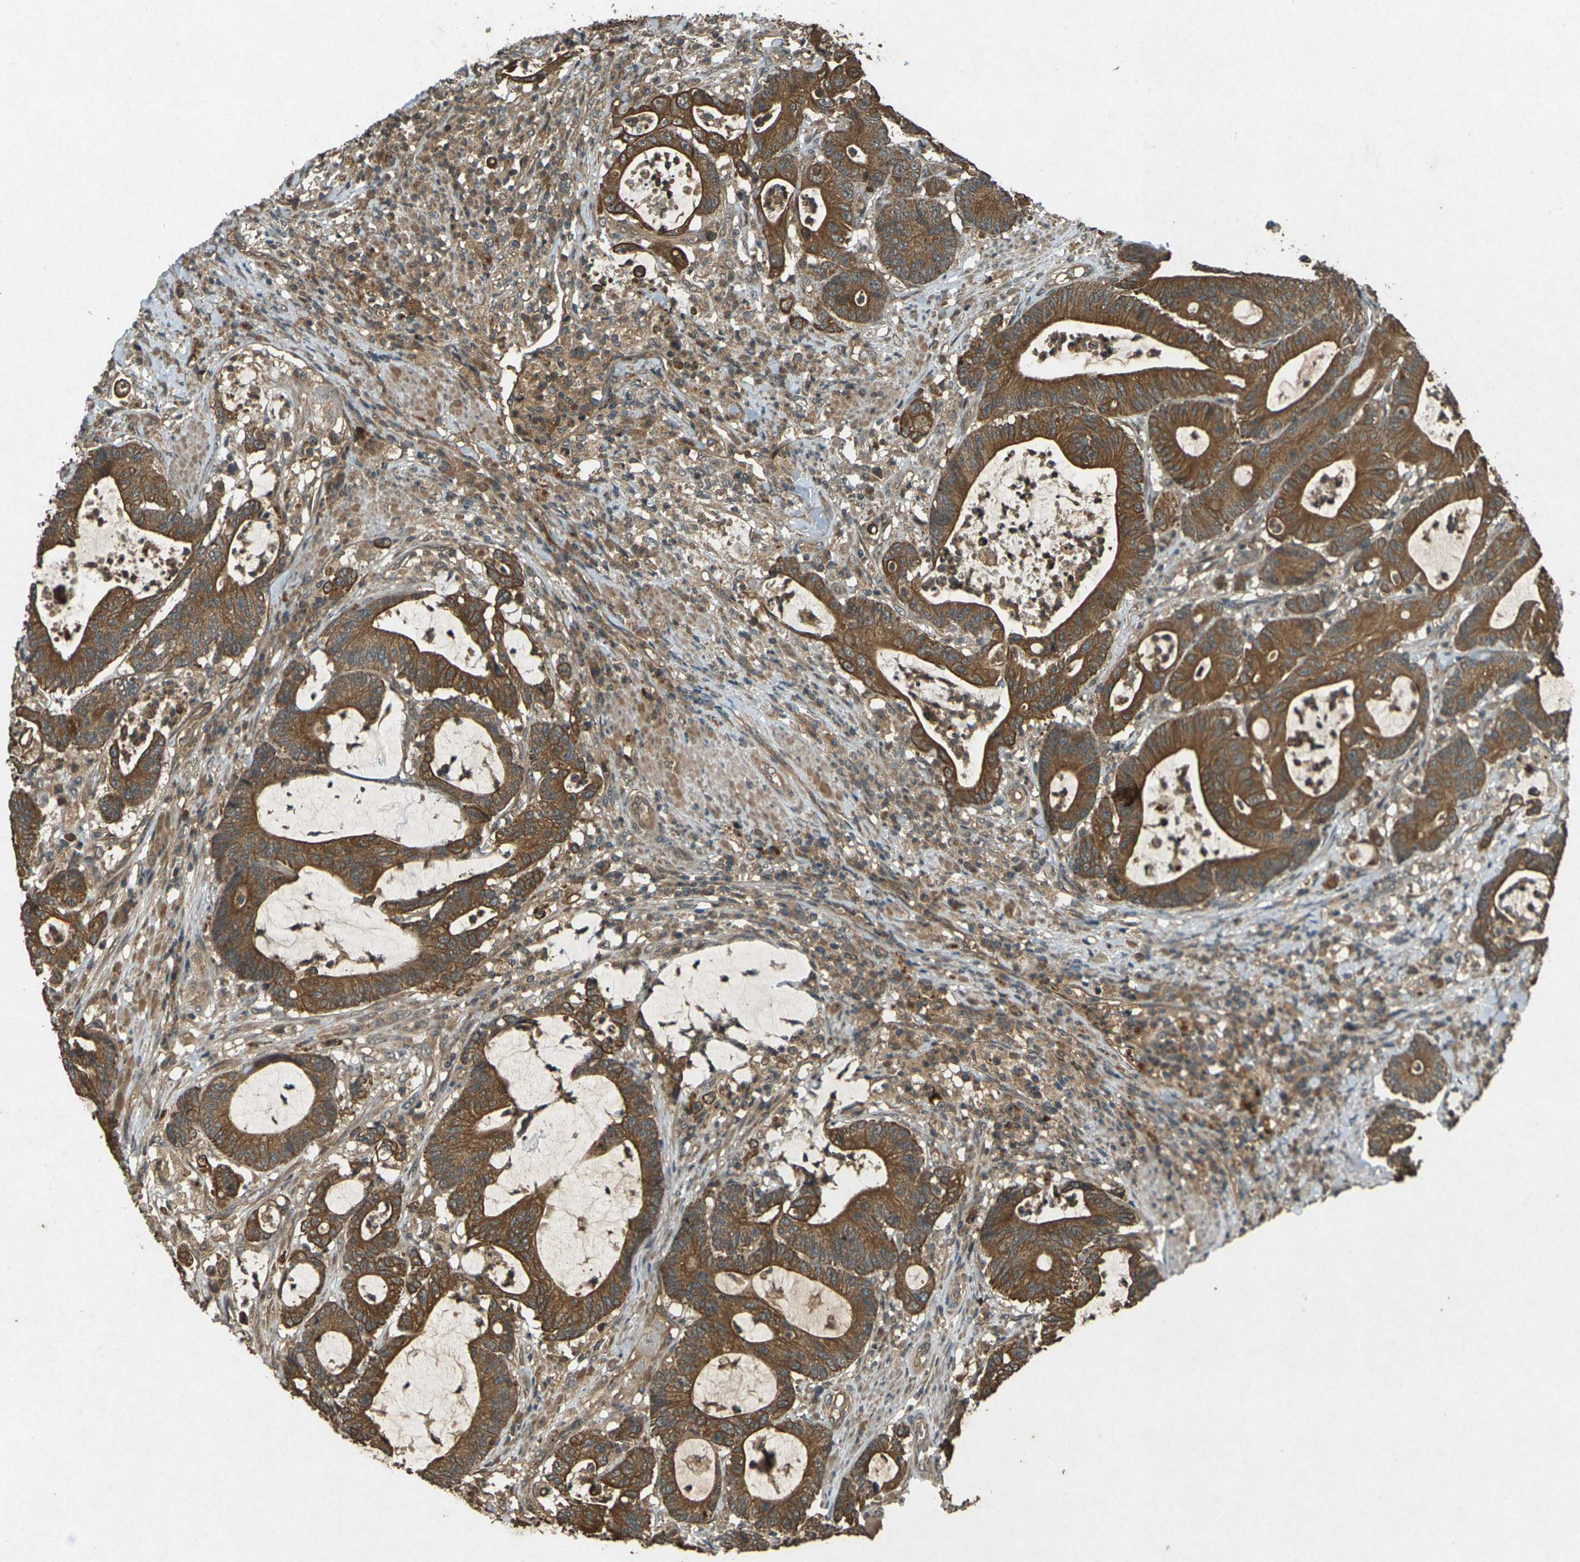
{"staining": {"intensity": "moderate", "quantity": ">75%", "location": "cytoplasmic/membranous"}, "tissue": "colorectal cancer", "cell_type": "Tumor cells", "image_type": "cancer", "snomed": [{"axis": "morphology", "description": "Adenocarcinoma, NOS"}, {"axis": "topography", "description": "Colon"}], "caption": "Colorectal cancer tissue displays moderate cytoplasmic/membranous positivity in about >75% of tumor cells, visualized by immunohistochemistry.", "gene": "TAP1", "patient": {"sex": "female", "age": 84}}